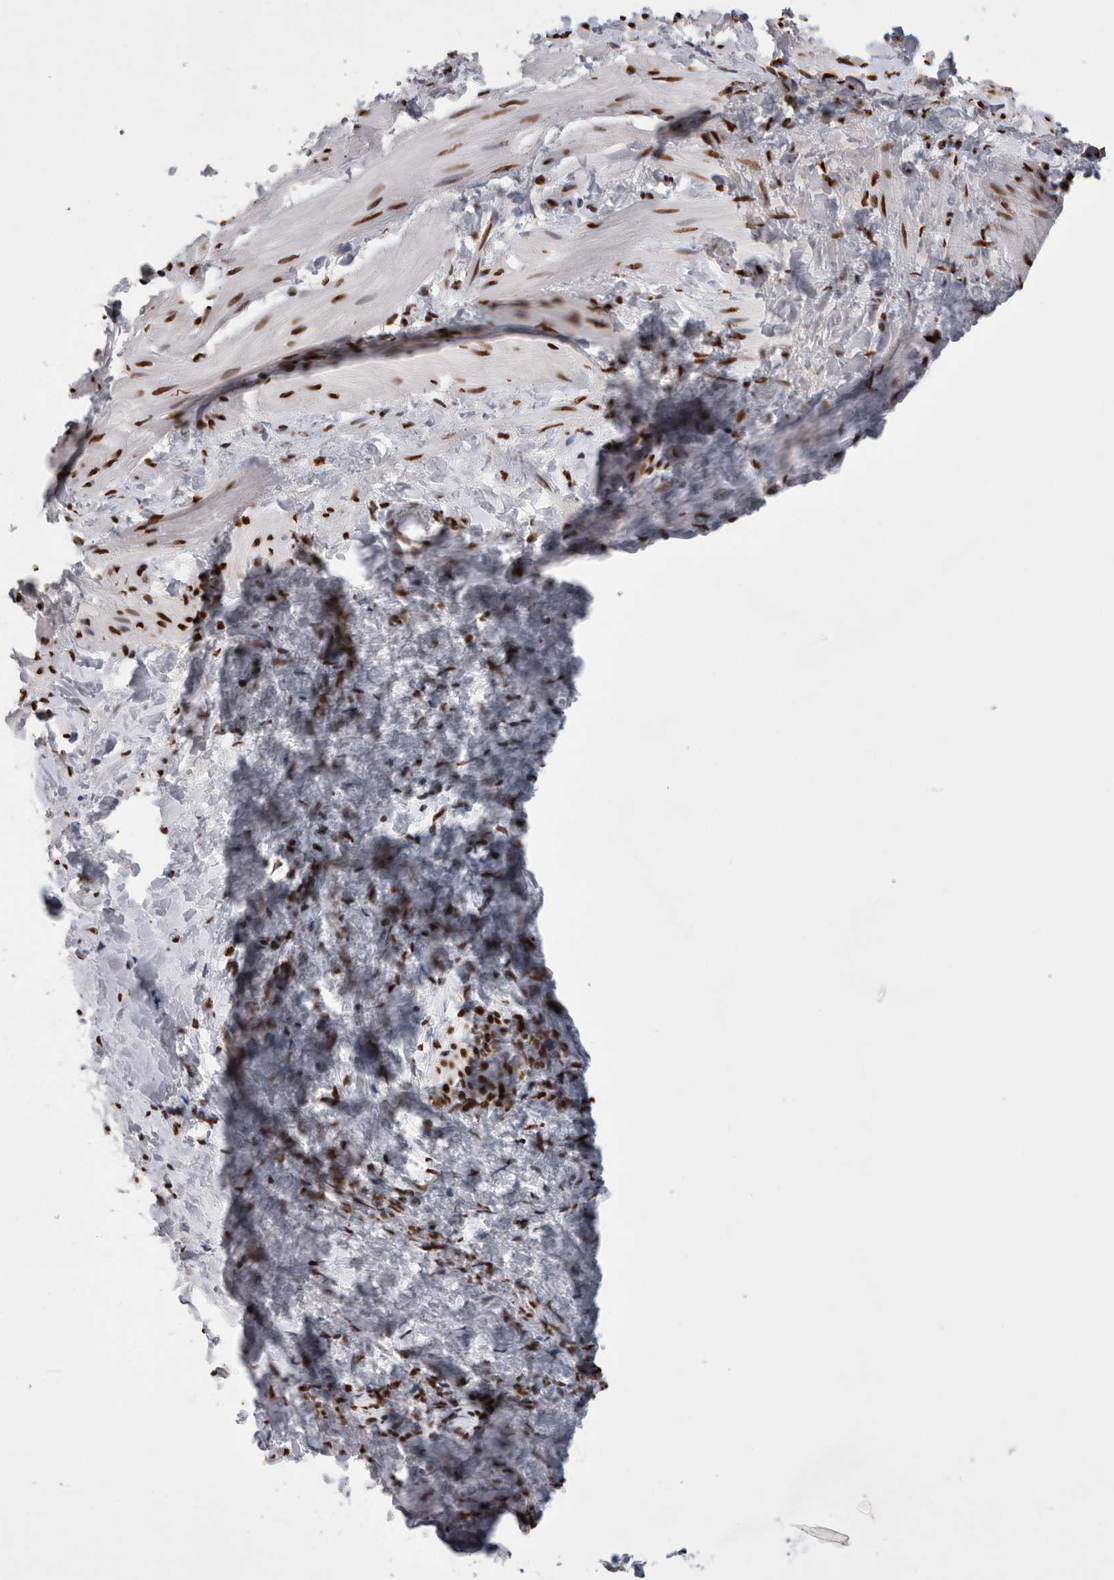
{"staining": {"intensity": "strong", "quantity": ">75%", "location": "nuclear"}, "tissue": "smooth muscle", "cell_type": "Smooth muscle cells", "image_type": "normal", "snomed": [{"axis": "morphology", "description": "Normal tissue, NOS"}, {"axis": "topography", "description": "Smooth muscle"}], "caption": "A brown stain highlights strong nuclear staining of a protein in smooth muscle cells of unremarkable human smooth muscle. The staining was performed using DAB, with brown indicating positive protein expression. Nuclei are stained blue with hematoxylin.", "gene": "ALPK3", "patient": {"sex": "male", "age": 16}}